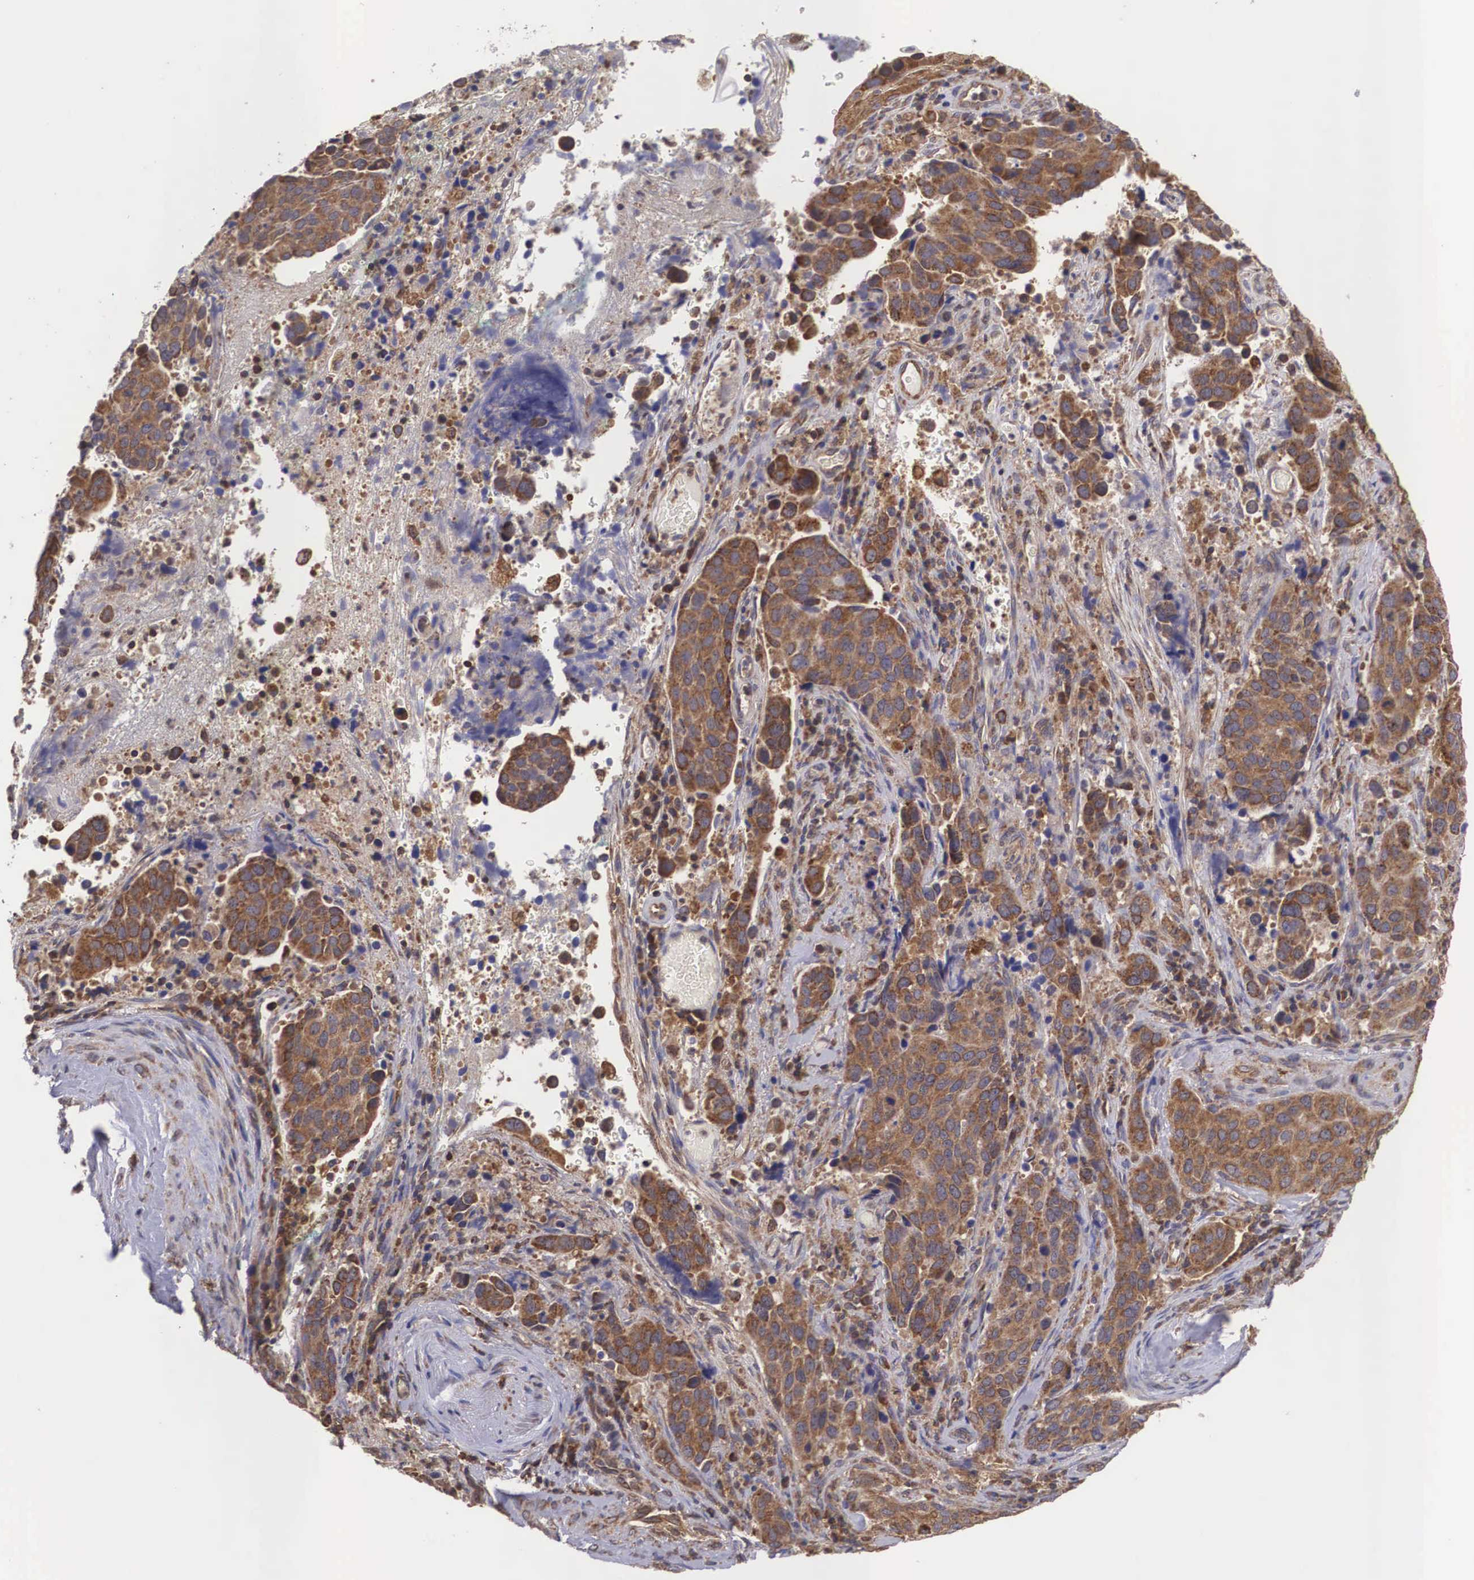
{"staining": {"intensity": "moderate", "quantity": ">75%", "location": "cytoplasmic/membranous"}, "tissue": "cervical cancer", "cell_type": "Tumor cells", "image_type": "cancer", "snomed": [{"axis": "morphology", "description": "Squamous cell carcinoma, NOS"}, {"axis": "topography", "description": "Cervix"}], "caption": "High-power microscopy captured an IHC micrograph of squamous cell carcinoma (cervical), revealing moderate cytoplasmic/membranous expression in about >75% of tumor cells.", "gene": "DHRS1", "patient": {"sex": "female", "age": 54}}